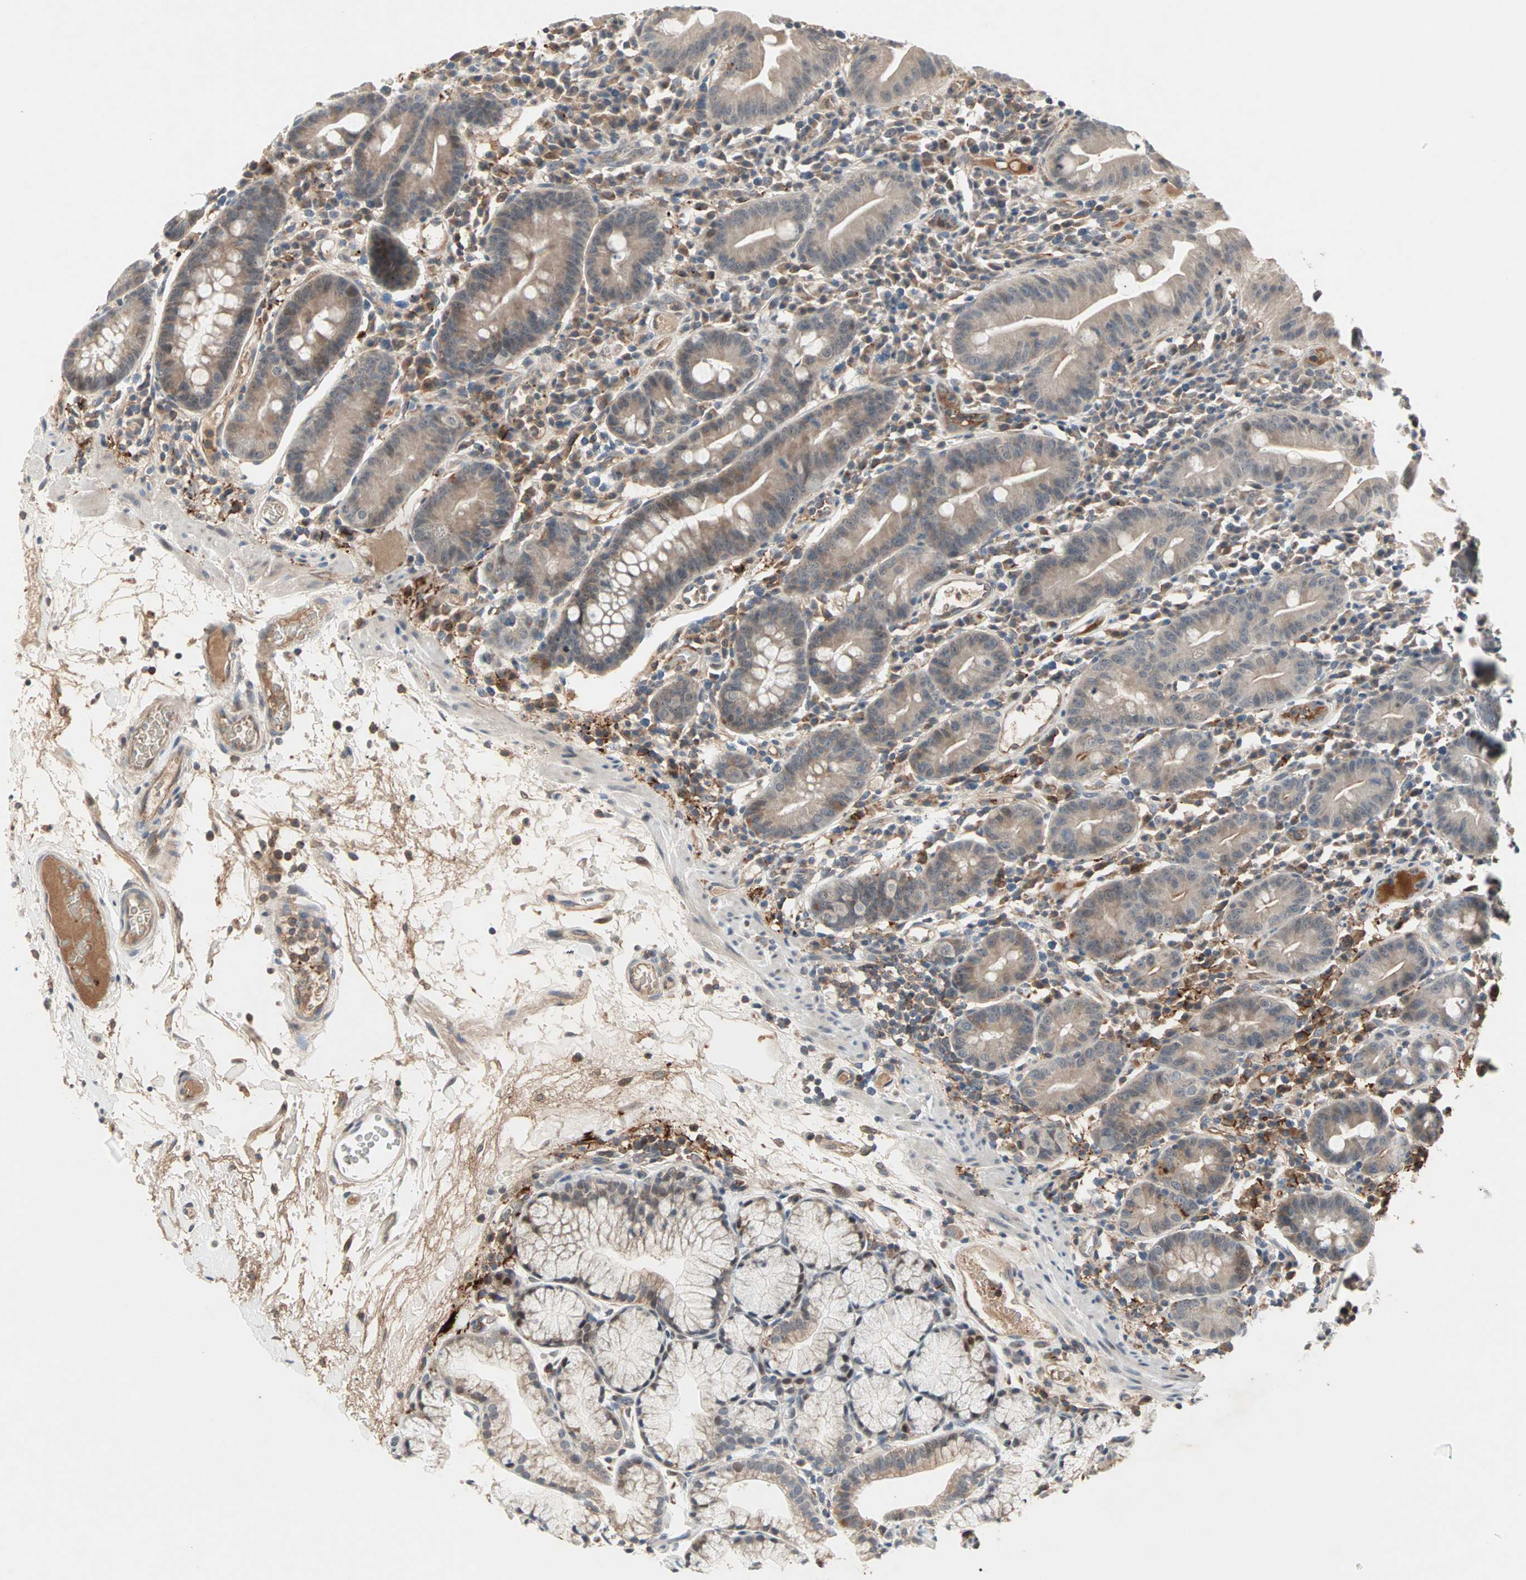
{"staining": {"intensity": "moderate", "quantity": "25%-75%", "location": "cytoplasmic/membranous"}, "tissue": "duodenum", "cell_type": "Glandular cells", "image_type": "normal", "snomed": [{"axis": "morphology", "description": "Normal tissue, NOS"}, {"axis": "topography", "description": "Duodenum"}], "caption": "Protein staining of normal duodenum exhibits moderate cytoplasmic/membranous staining in about 25%-75% of glandular cells.", "gene": "PROS1", "patient": {"sex": "male", "age": 50}}